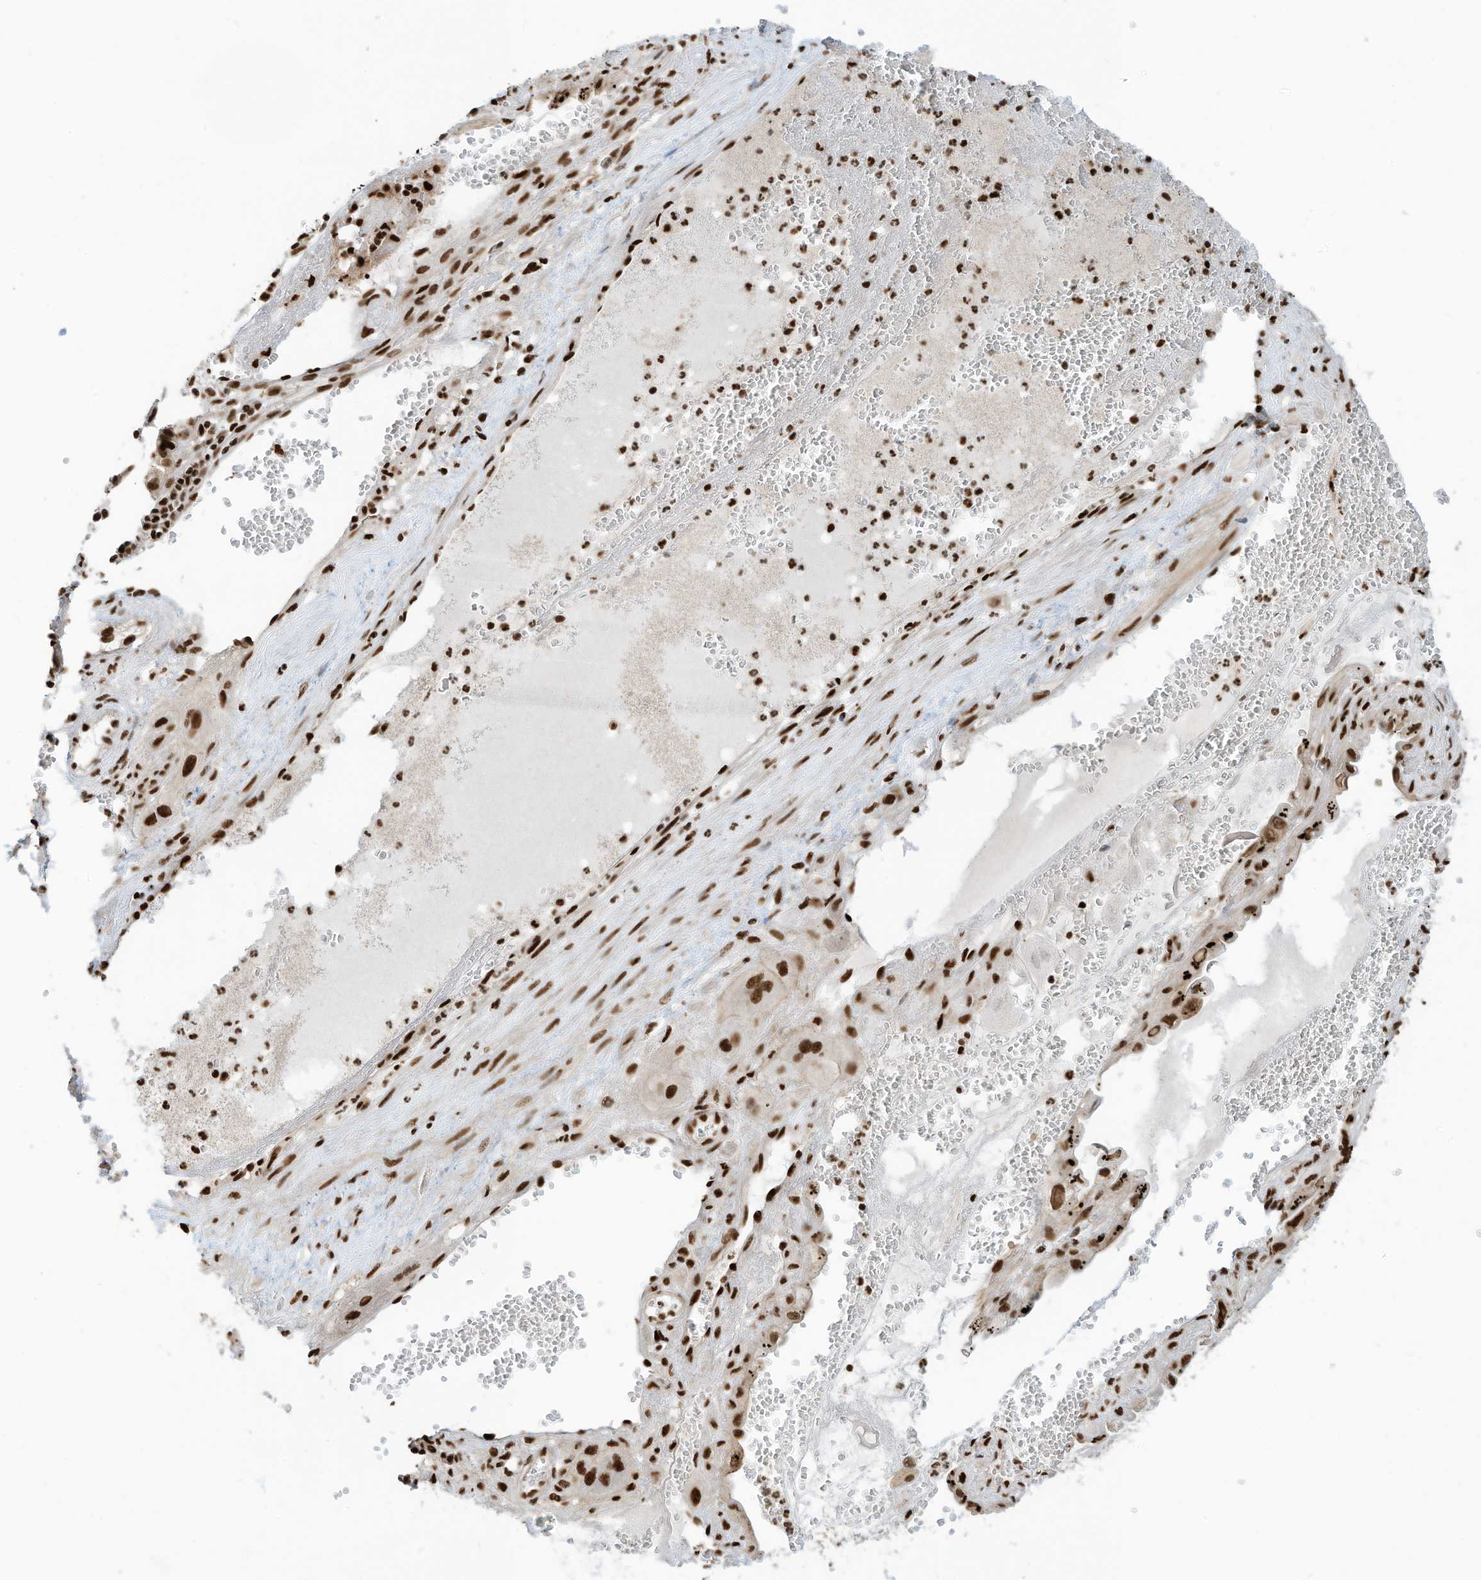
{"staining": {"intensity": "strong", "quantity": ">75%", "location": "nuclear"}, "tissue": "cervical cancer", "cell_type": "Tumor cells", "image_type": "cancer", "snomed": [{"axis": "morphology", "description": "Squamous cell carcinoma, NOS"}, {"axis": "topography", "description": "Cervix"}], "caption": "Immunohistochemical staining of cervical cancer (squamous cell carcinoma) exhibits high levels of strong nuclear protein positivity in about >75% of tumor cells. Using DAB (3,3'-diaminobenzidine) (brown) and hematoxylin (blue) stains, captured at high magnification using brightfield microscopy.", "gene": "SAMD15", "patient": {"sex": "female", "age": 34}}